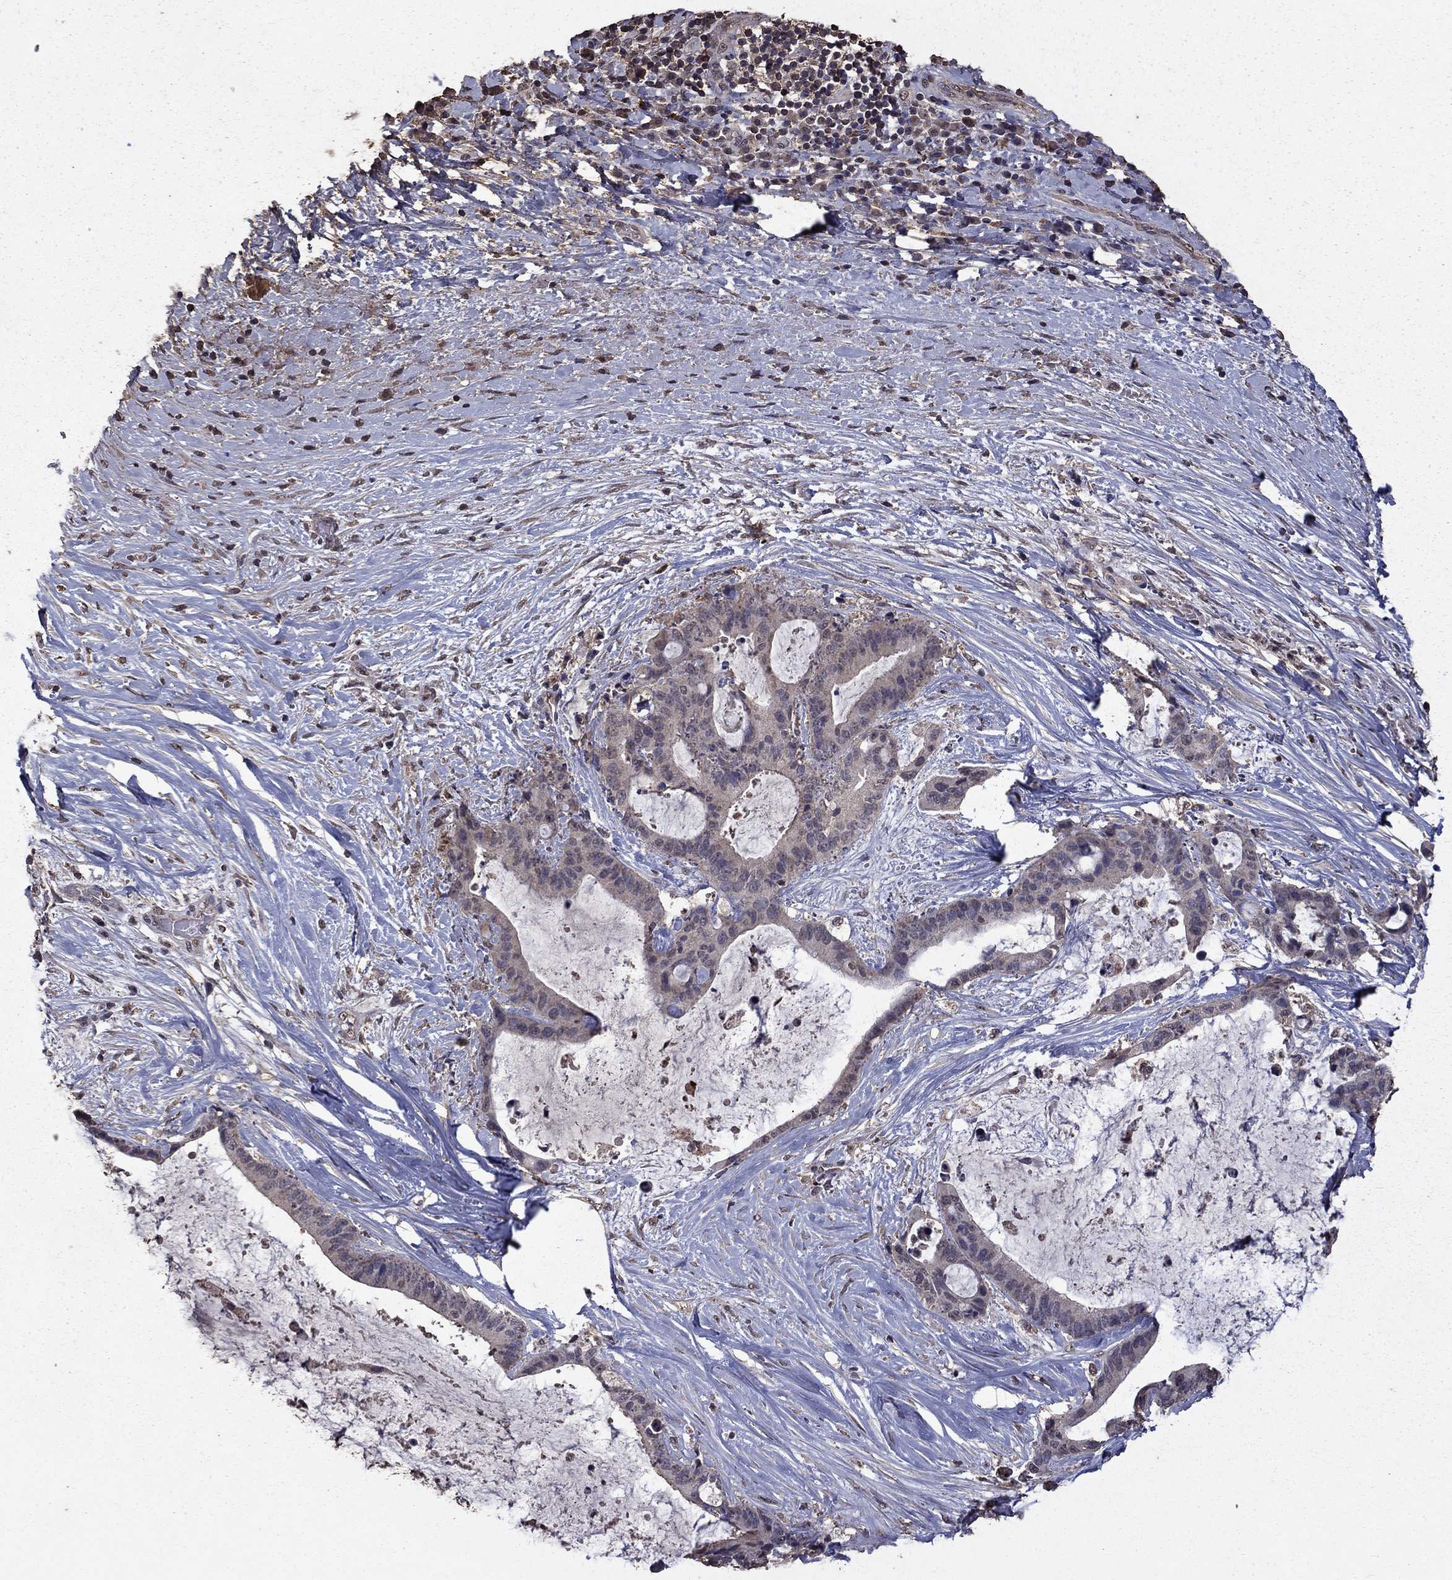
{"staining": {"intensity": "moderate", "quantity": "<25%", "location": "cytoplasmic/membranous"}, "tissue": "liver cancer", "cell_type": "Tumor cells", "image_type": "cancer", "snomed": [{"axis": "morphology", "description": "Cholangiocarcinoma"}, {"axis": "topography", "description": "Liver"}], "caption": "Protein staining displays moderate cytoplasmic/membranous staining in approximately <25% of tumor cells in liver cancer.", "gene": "SERPINA5", "patient": {"sex": "female", "age": 73}}